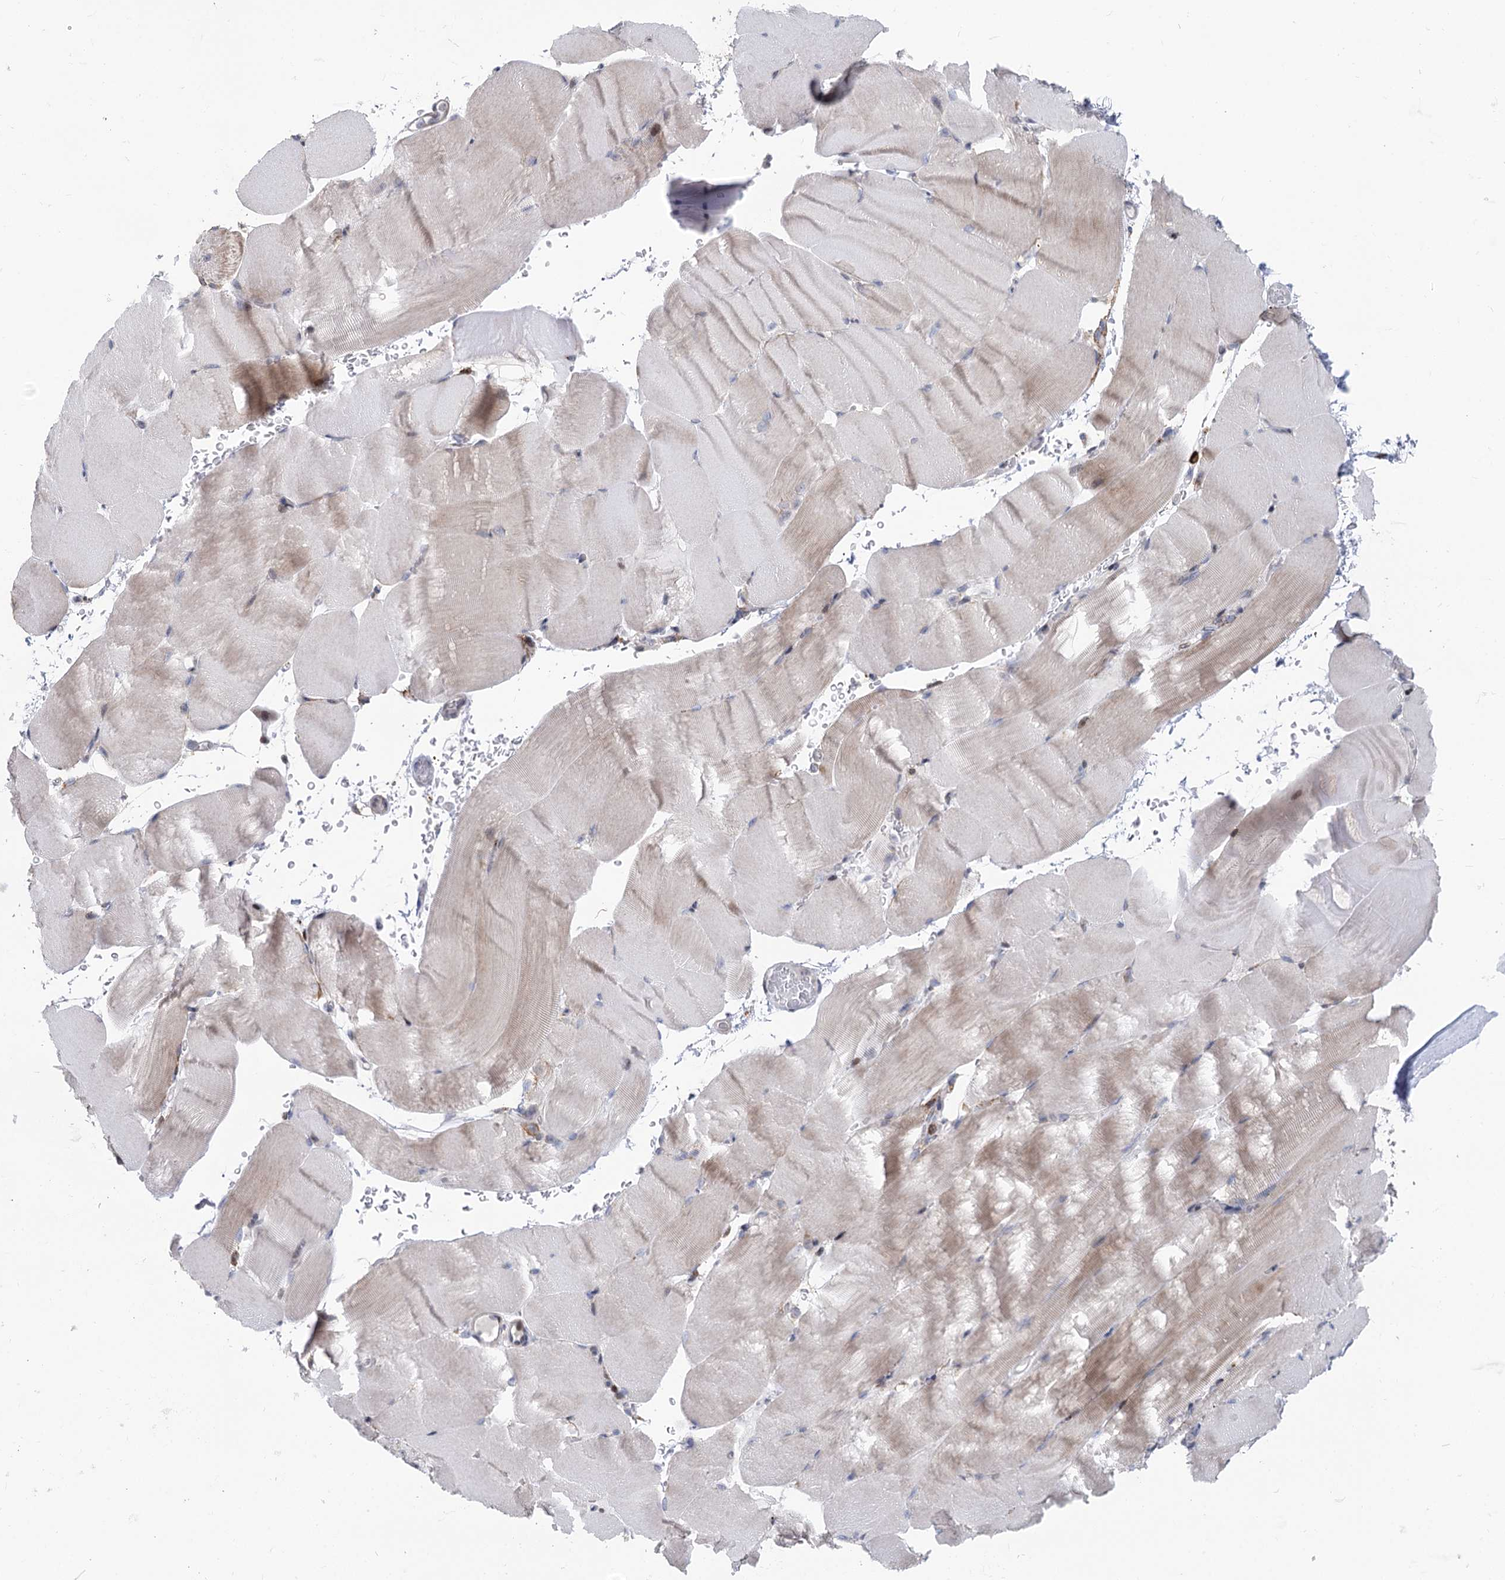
{"staining": {"intensity": "weak", "quantity": "25%-75%", "location": "cytoplasmic/membranous"}, "tissue": "skeletal muscle", "cell_type": "Myocytes", "image_type": "normal", "snomed": [{"axis": "morphology", "description": "Normal tissue, NOS"}, {"axis": "topography", "description": "Skeletal muscle"}, {"axis": "topography", "description": "Parathyroid gland"}], "caption": "An immunohistochemistry (IHC) photomicrograph of unremarkable tissue is shown. Protein staining in brown labels weak cytoplasmic/membranous positivity in skeletal muscle within myocytes.", "gene": "PTGR1", "patient": {"sex": "female", "age": 37}}